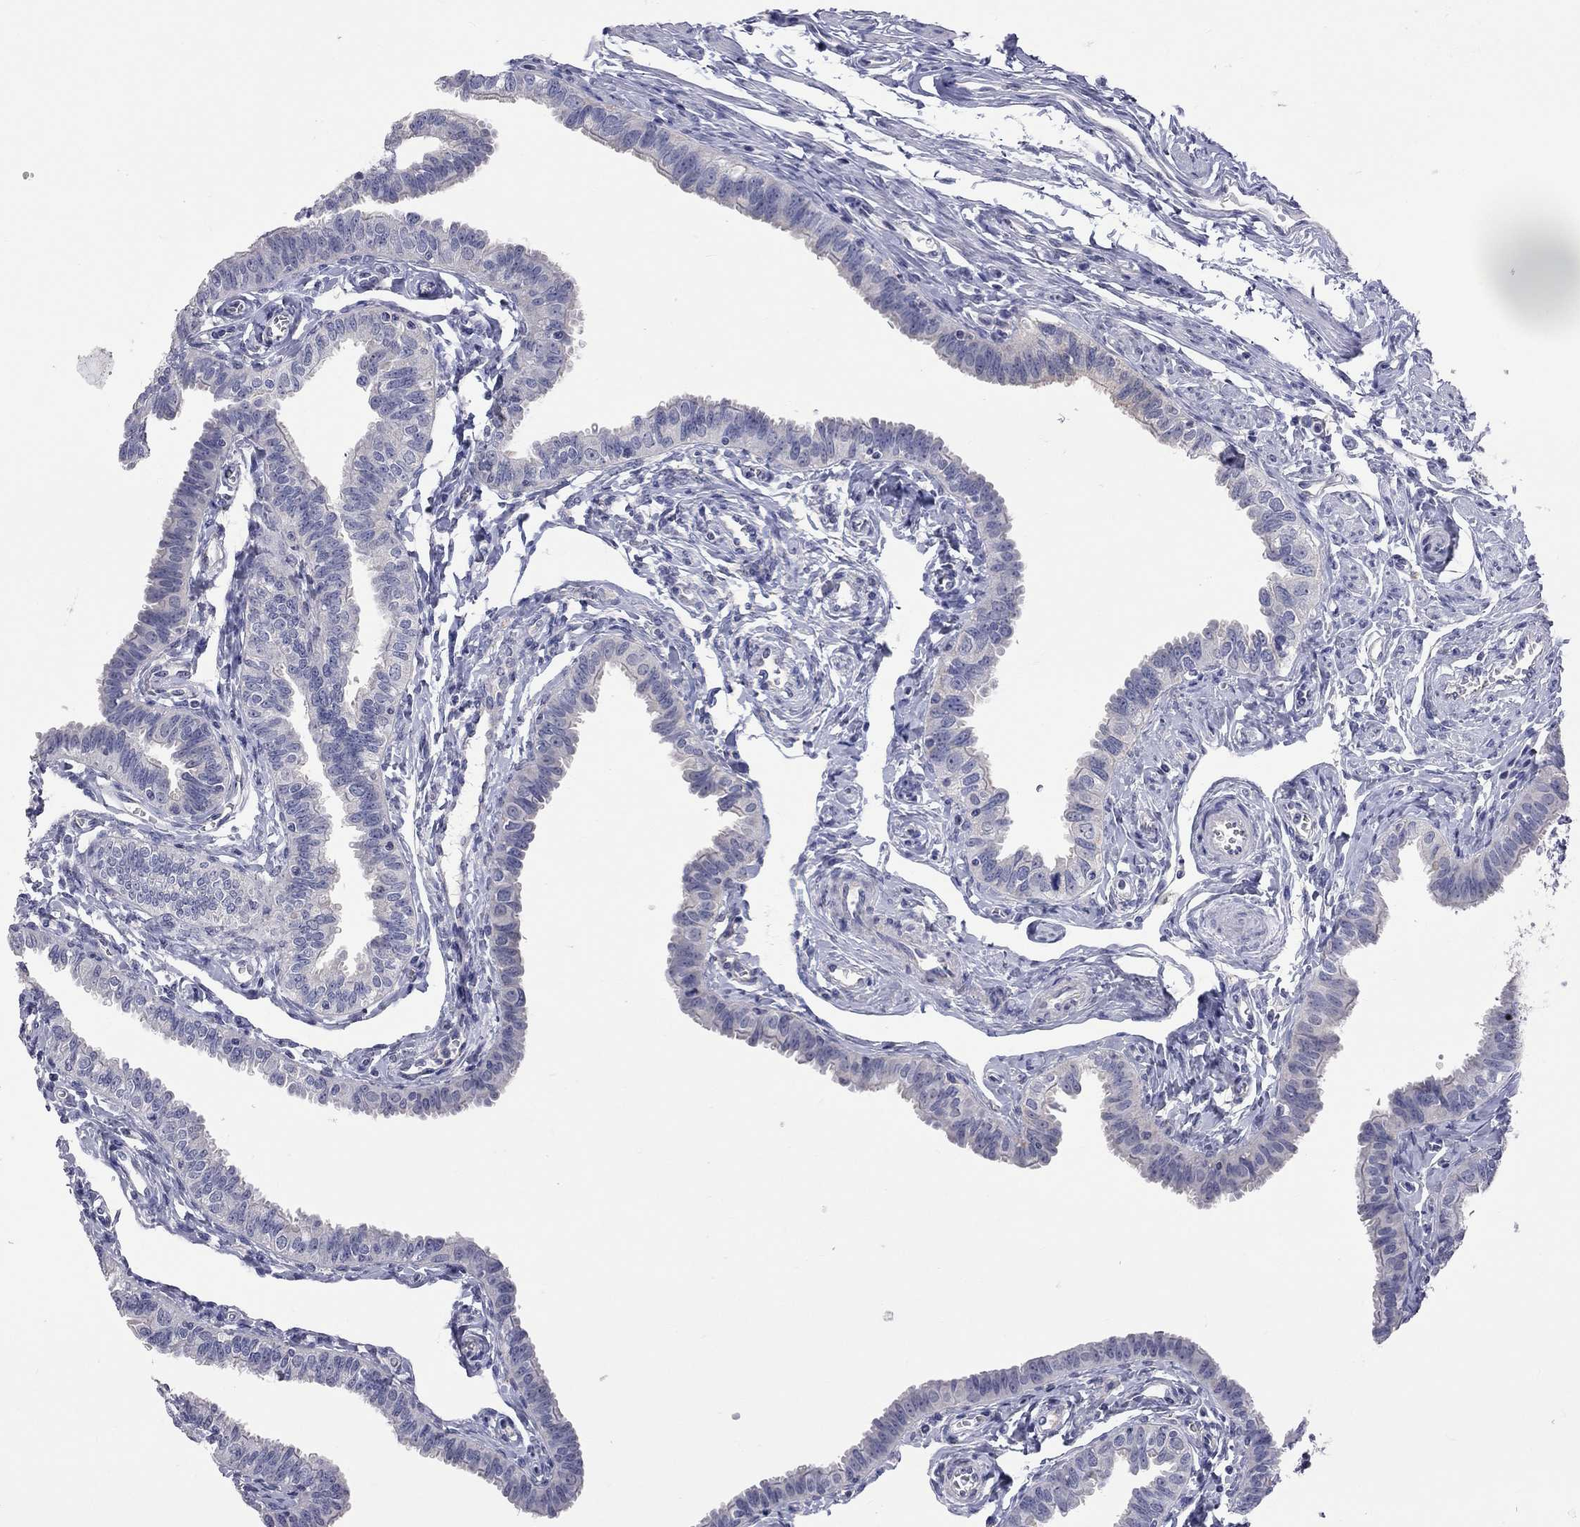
{"staining": {"intensity": "negative", "quantity": "none", "location": "none"}, "tissue": "fallopian tube", "cell_type": "Glandular cells", "image_type": "normal", "snomed": [{"axis": "morphology", "description": "Normal tissue, NOS"}, {"axis": "topography", "description": "Fallopian tube"}], "caption": "Immunohistochemistry histopathology image of benign fallopian tube: human fallopian tube stained with DAB (3,3'-diaminobenzidine) exhibits no significant protein expression in glandular cells.", "gene": "OPRK1", "patient": {"sex": "female", "age": 54}}